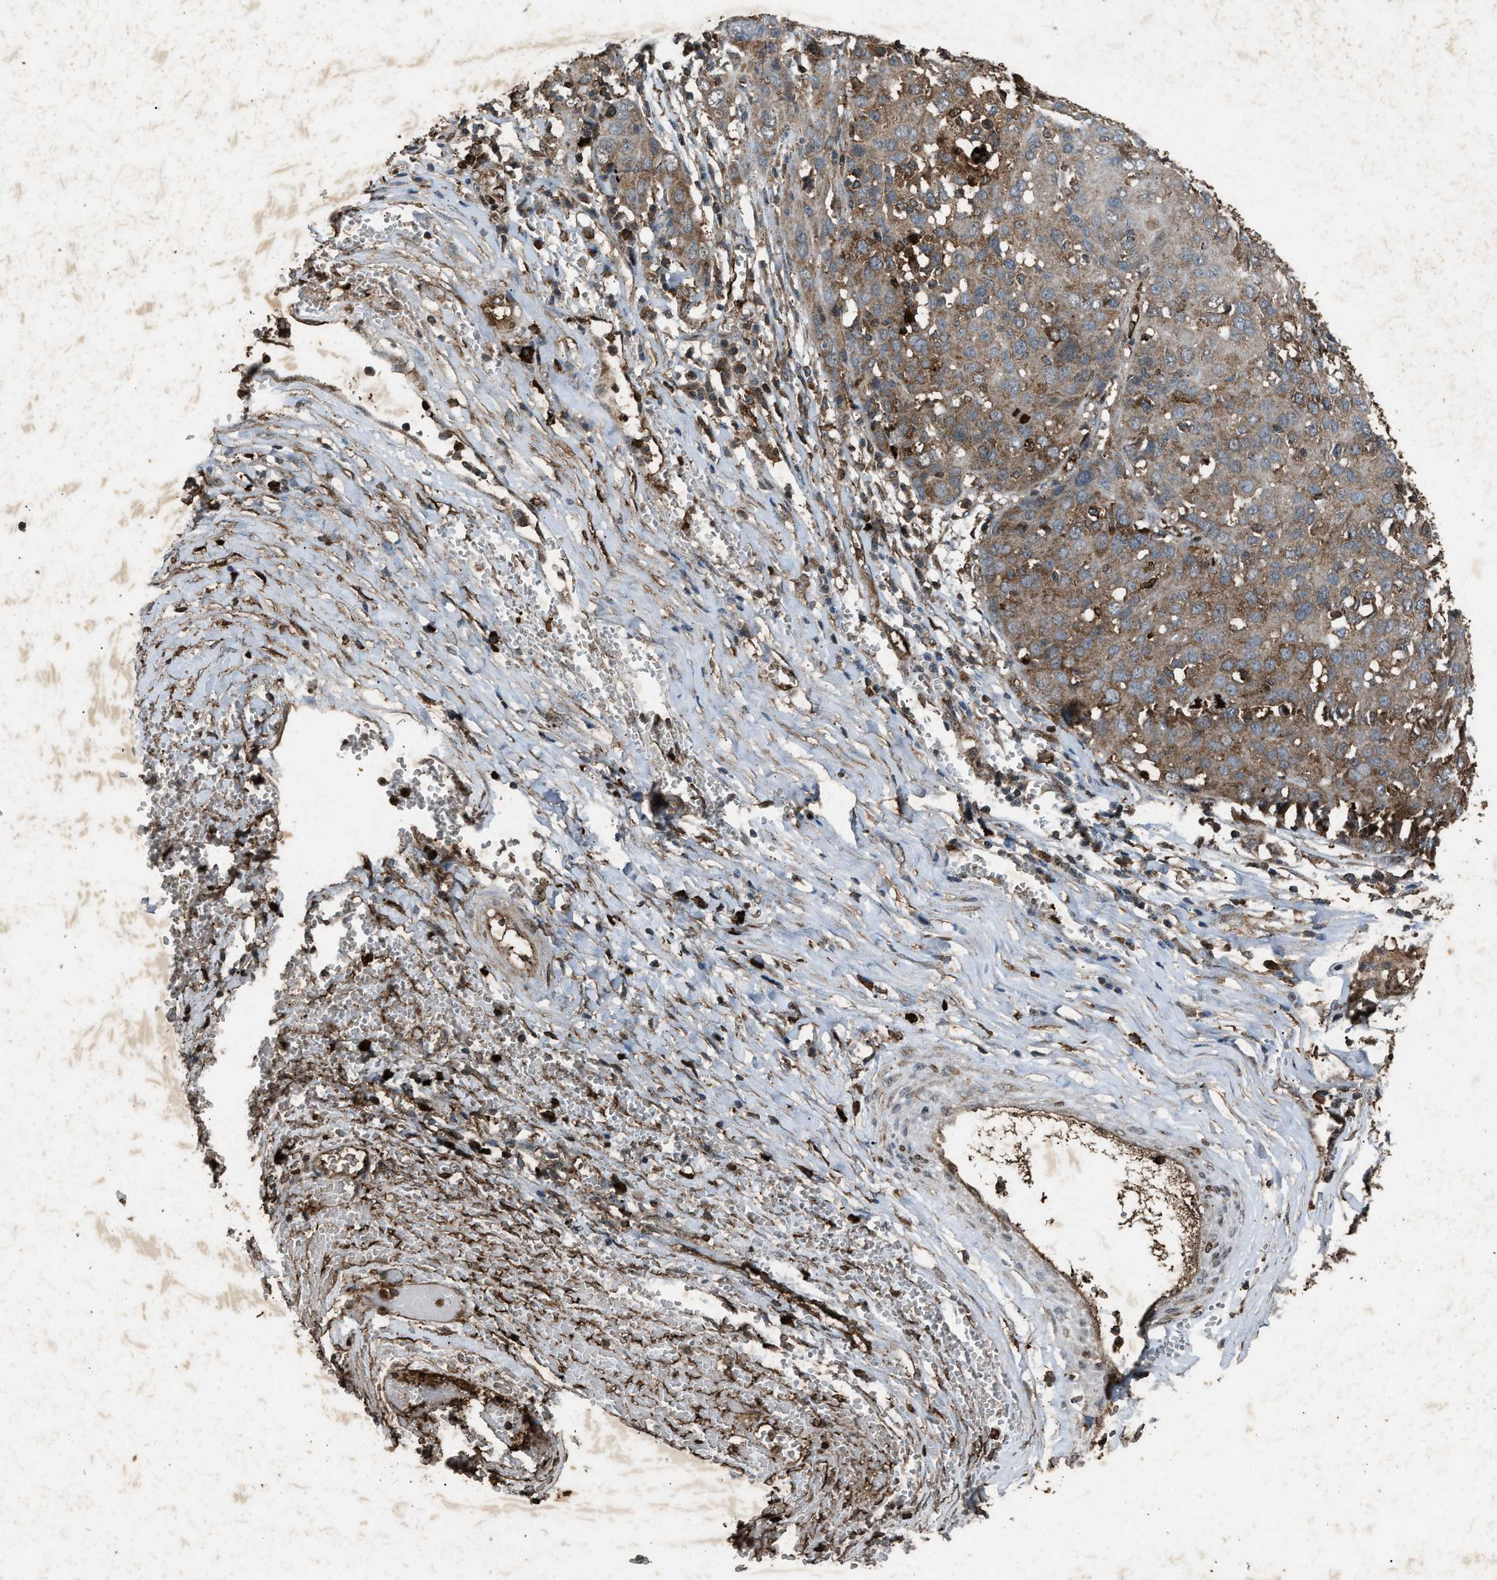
{"staining": {"intensity": "moderate", "quantity": ">75%", "location": "cytoplasmic/membranous"}, "tissue": "ovarian cancer", "cell_type": "Tumor cells", "image_type": "cancer", "snomed": [{"axis": "morphology", "description": "Carcinoma, endometroid"}, {"axis": "topography", "description": "Ovary"}], "caption": "Immunohistochemistry of human ovarian cancer (endometroid carcinoma) demonstrates medium levels of moderate cytoplasmic/membranous expression in about >75% of tumor cells. Nuclei are stained in blue.", "gene": "PSMD1", "patient": {"sex": "female", "age": 50}}